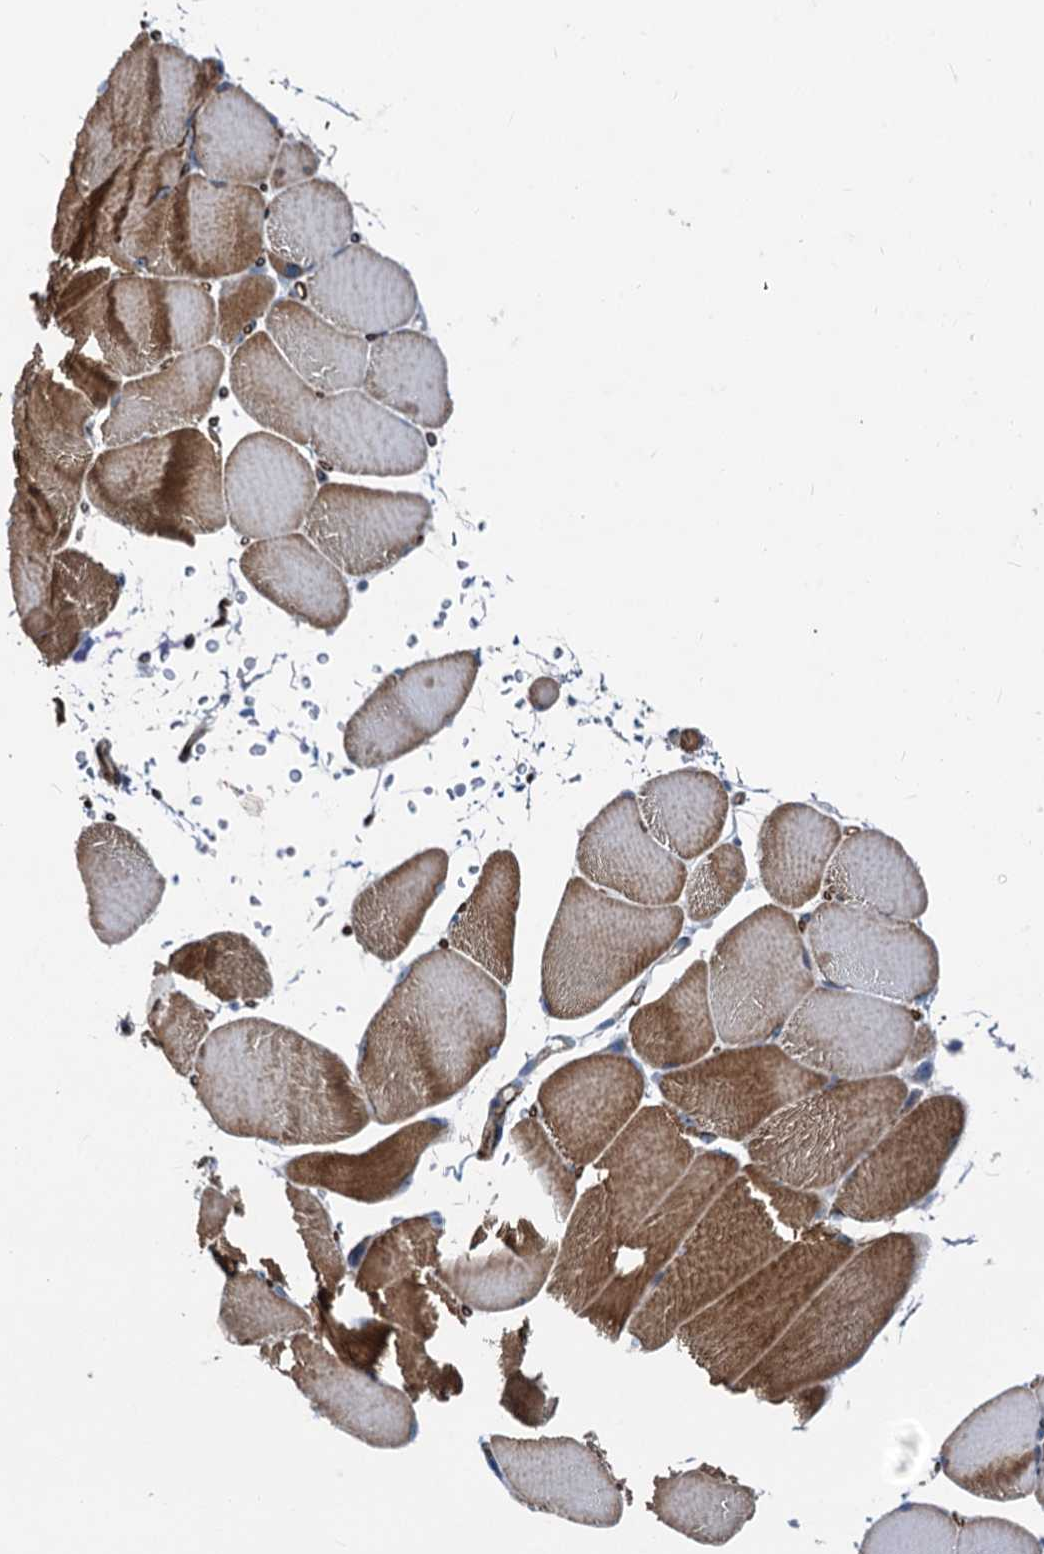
{"staining": {"intensity": "moderate", "quantity": ">75%", "location": "cytoplasmic/membranous"}, "tissue": "skeletal muscle", "cell_type": "Myocytes", "image_type": "normal", "snomed": [{"axis": "morphology", "description": "Normal tissue, NOS"}, {"axis": "topography", "description": "Skeletal muscle"}, {"axis": "topography", "description": "Parathyroid gland"}], "caption": "Human skeletal muscle stained with a brown dye demonstrates moderate cytoplasmic/membranous positive staining in about >75% of myocytes.", "gene": "ASXL3", "patient": {"sex": "female", "age": 37}}